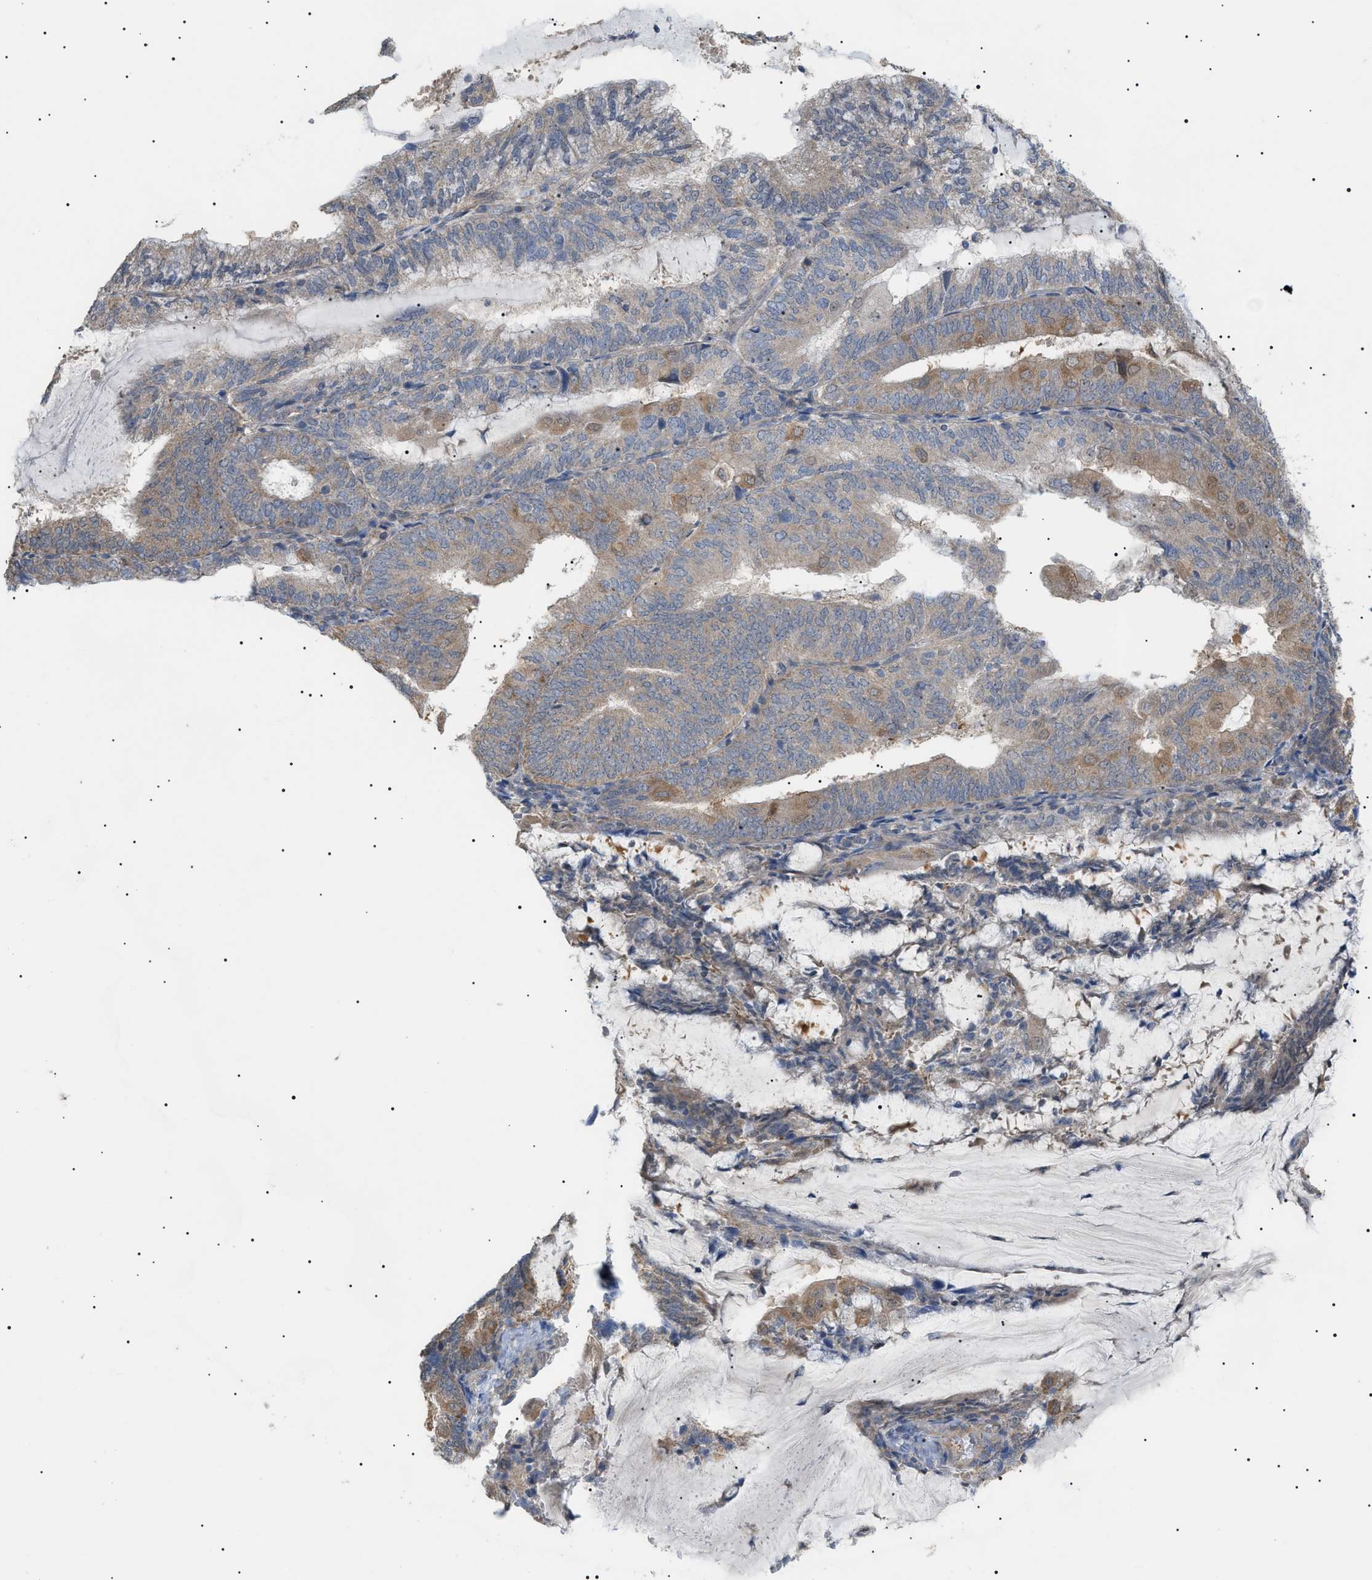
{"staining": {"intensity": "weak", "quantity": "25%-75%", "location": "cytoplasmic/membranous"}, "tissue": "endometrial cancer", "cell_type": "Tumor cells", "image_type": "cancer", "snomed": [{"axis": "morphology", "description": "Adenocarcinoma, NOS"}, {"axis": "topography", "description": "Endometrium"}], "caption": "High-magnification brightfield microscopy of endometrial adenocarcinoma stained with DAB (brown) and counterstained with hematoxylin (blue). tumor cells exhibit weak cytoplasmic/membranous positivity is appreciated in about25%-75% of cells.", "gene": "IRS2", "patient": {"sex": "female", "age": 81}}